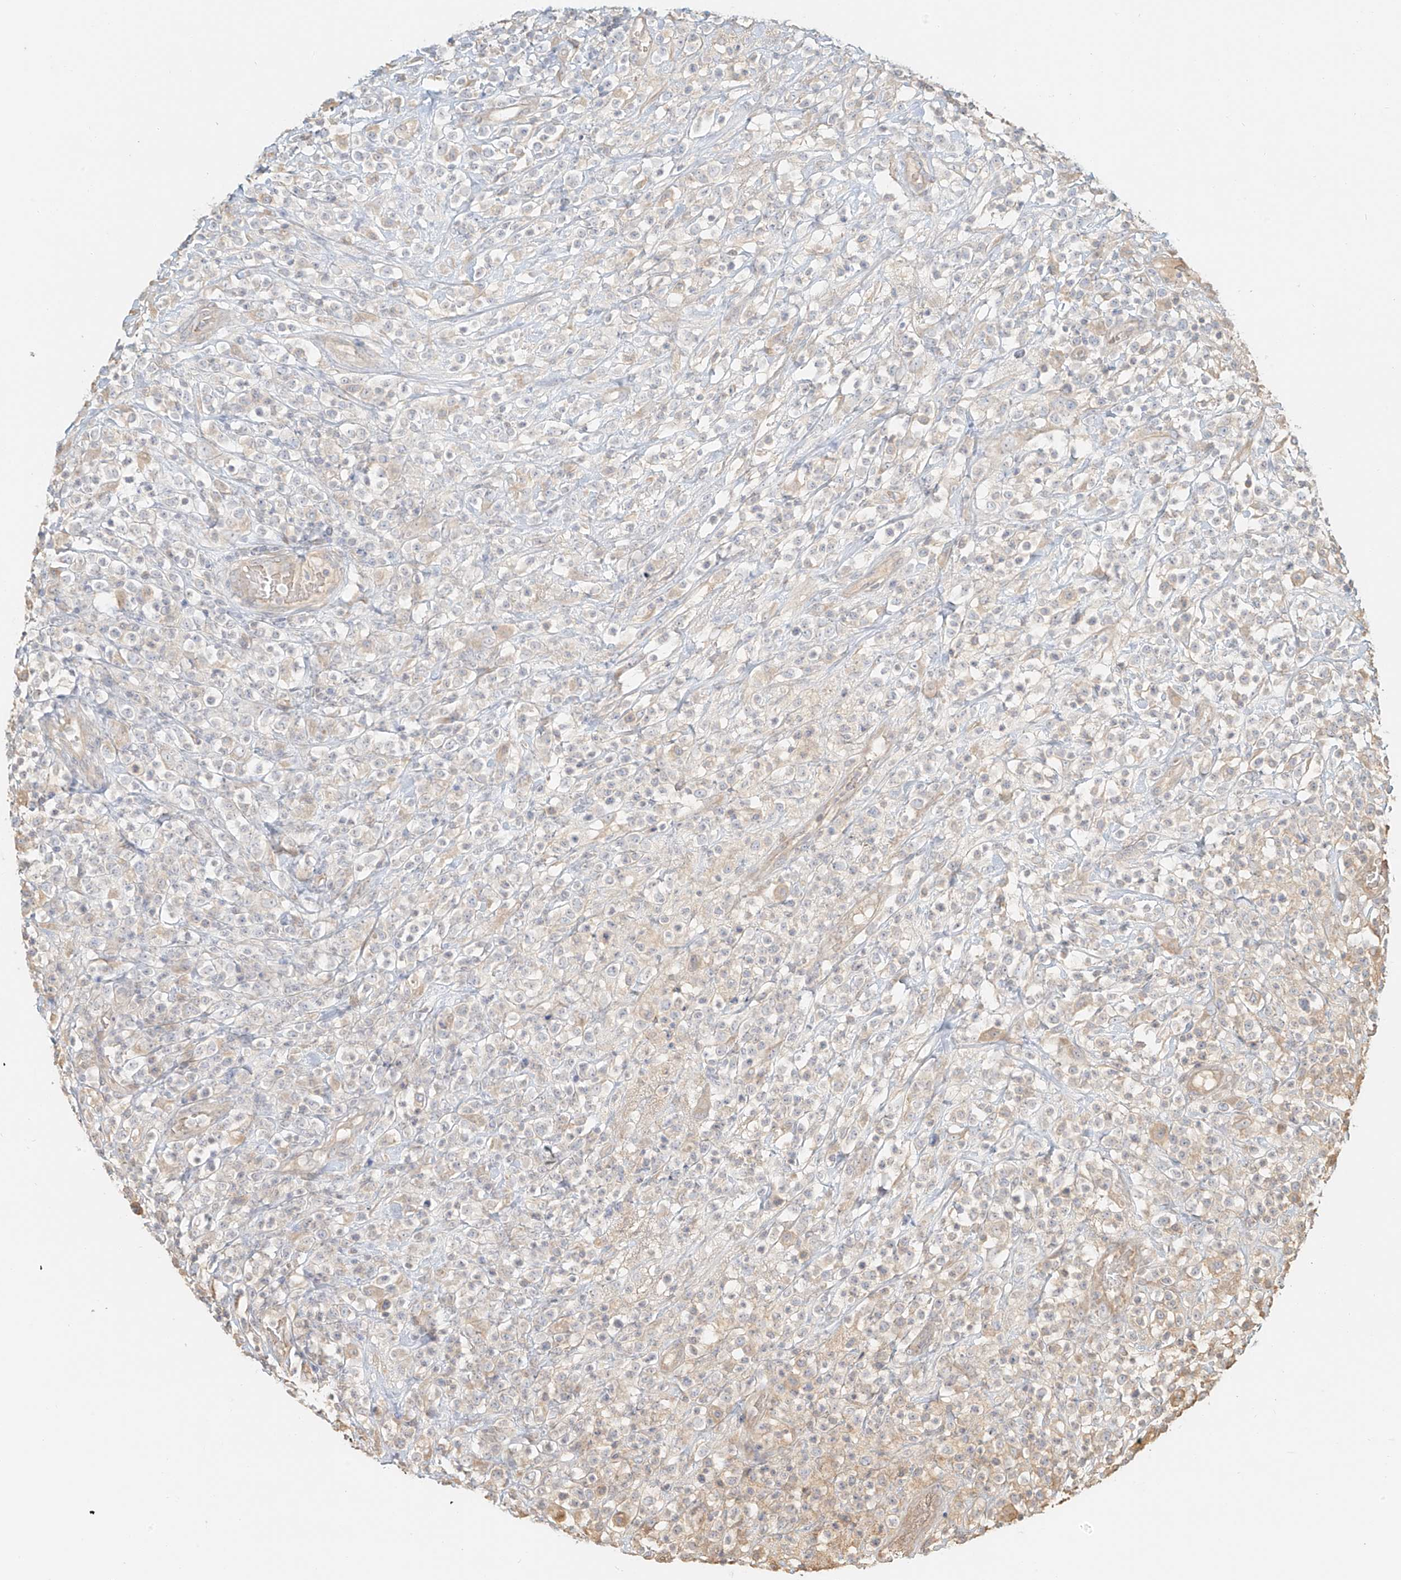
{"staining": {"intensity": "negative", "quantity": "none", "location": "none"}, "tissue": "lymphoma", "cell_type": "Tumor cells", "image_type": "cancer", "snomed": [{"axis": "morphology", "description": "Malignant lymphoma, non-Hodgkin's type, High grade"}, {"axis": "topography", "description": "Colon"}], "caption": "Immunohistochemistry (IHC) of lymphoma displays no positivity in tumor cells. (Brightfield microscopy of DAB (3,3'-diaminobenzidine) IHC at high magnification).", "gene": "UPK1B", "patient": {"sex": "female", "age": 53}}